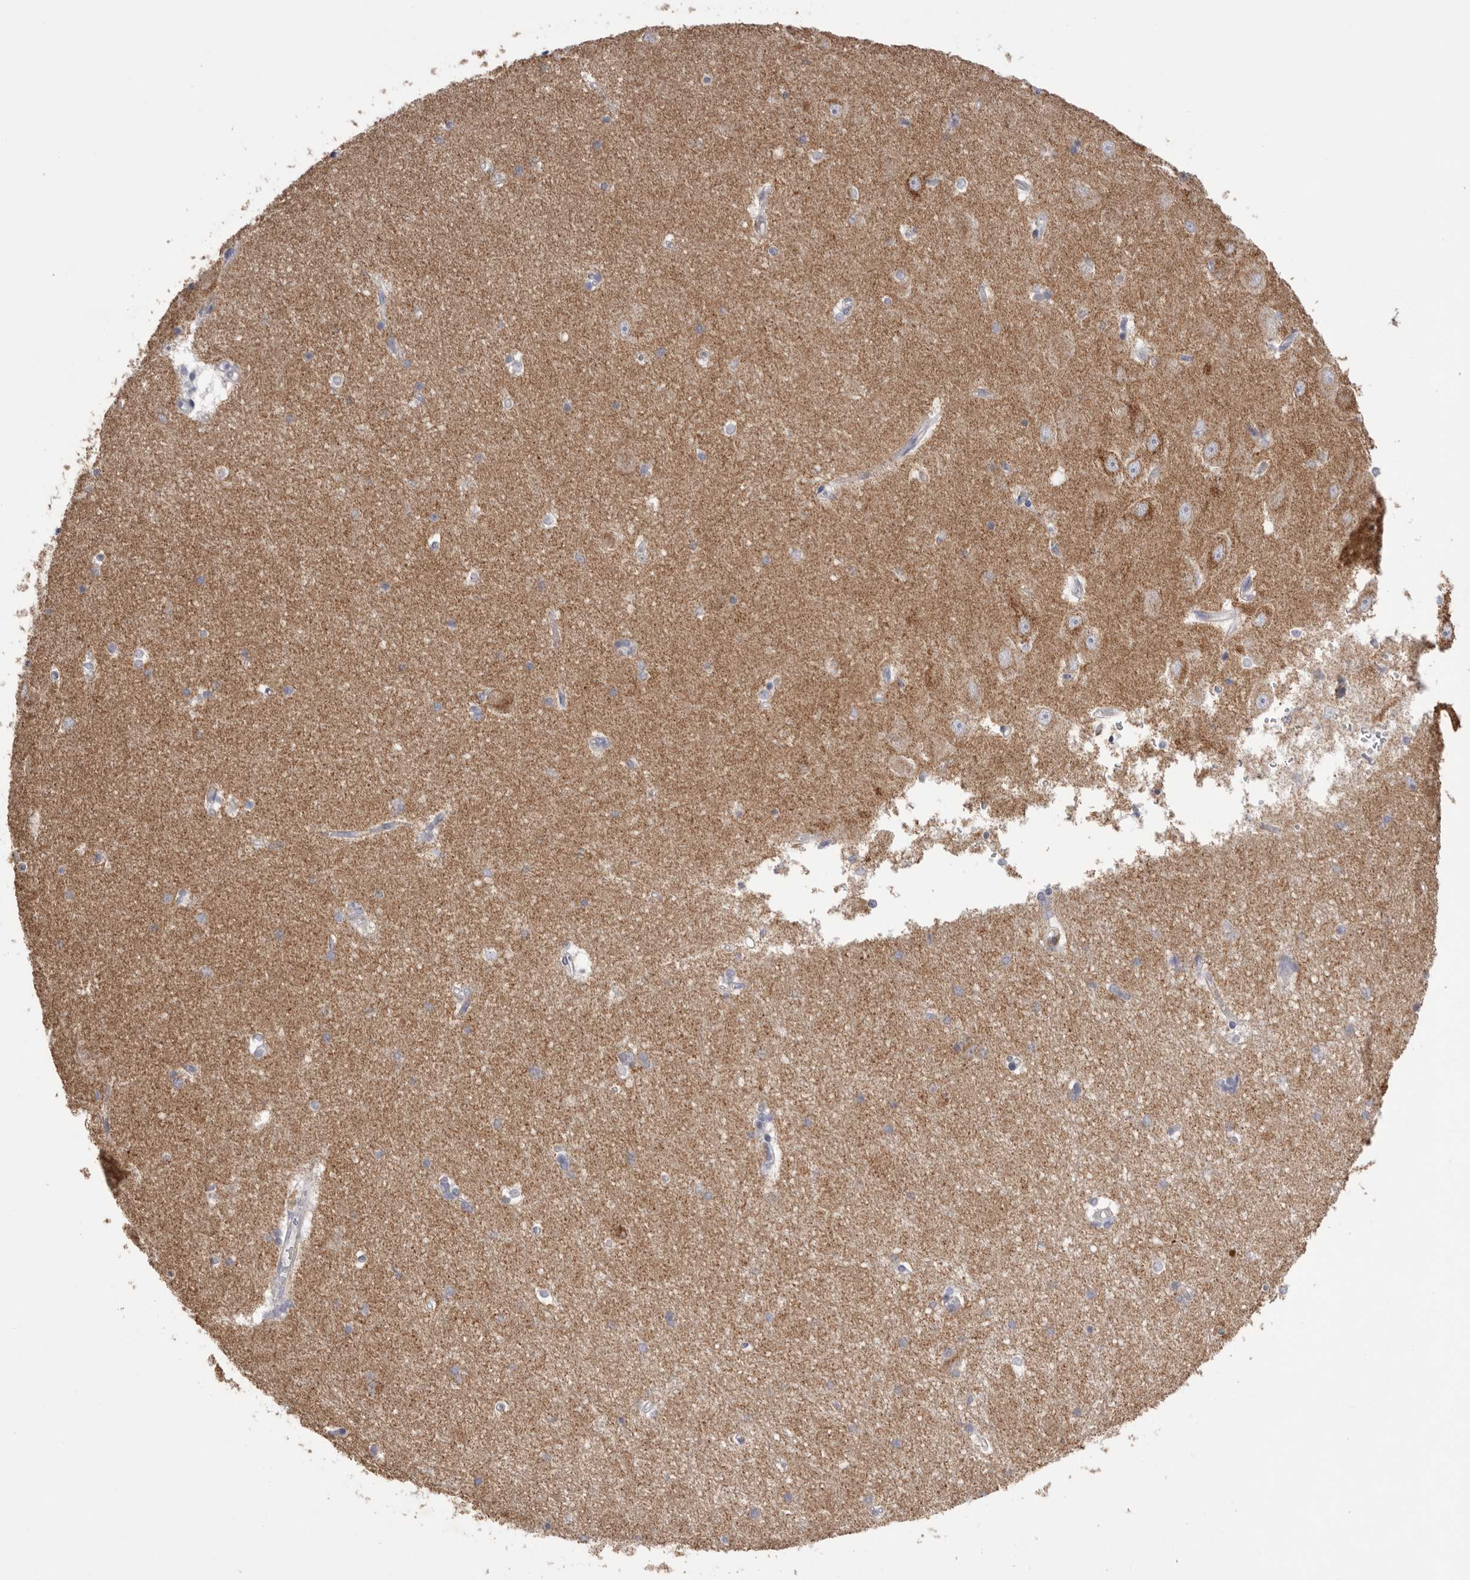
{"staining": {"intensity": "weak", "quantity": "<25%", "location": "cytoplasmic/membranous"}, "tissue": "hippocampus", "cell_type": "Glial cells", "image_type": "normal", "snomed": [{"axis": "morphology", "description": "Normal tissue, NOS"}, {"axis": "topography", "description": "Hippocampus"}], "caption": "Micrograph shows no significant protein positivity in glial cells of benign hippocampus. (Brightfield microscopy of DAB IHC at high magnification).", "gene": "VDAC3", "patient": {"sex": "male", "age": 45}}